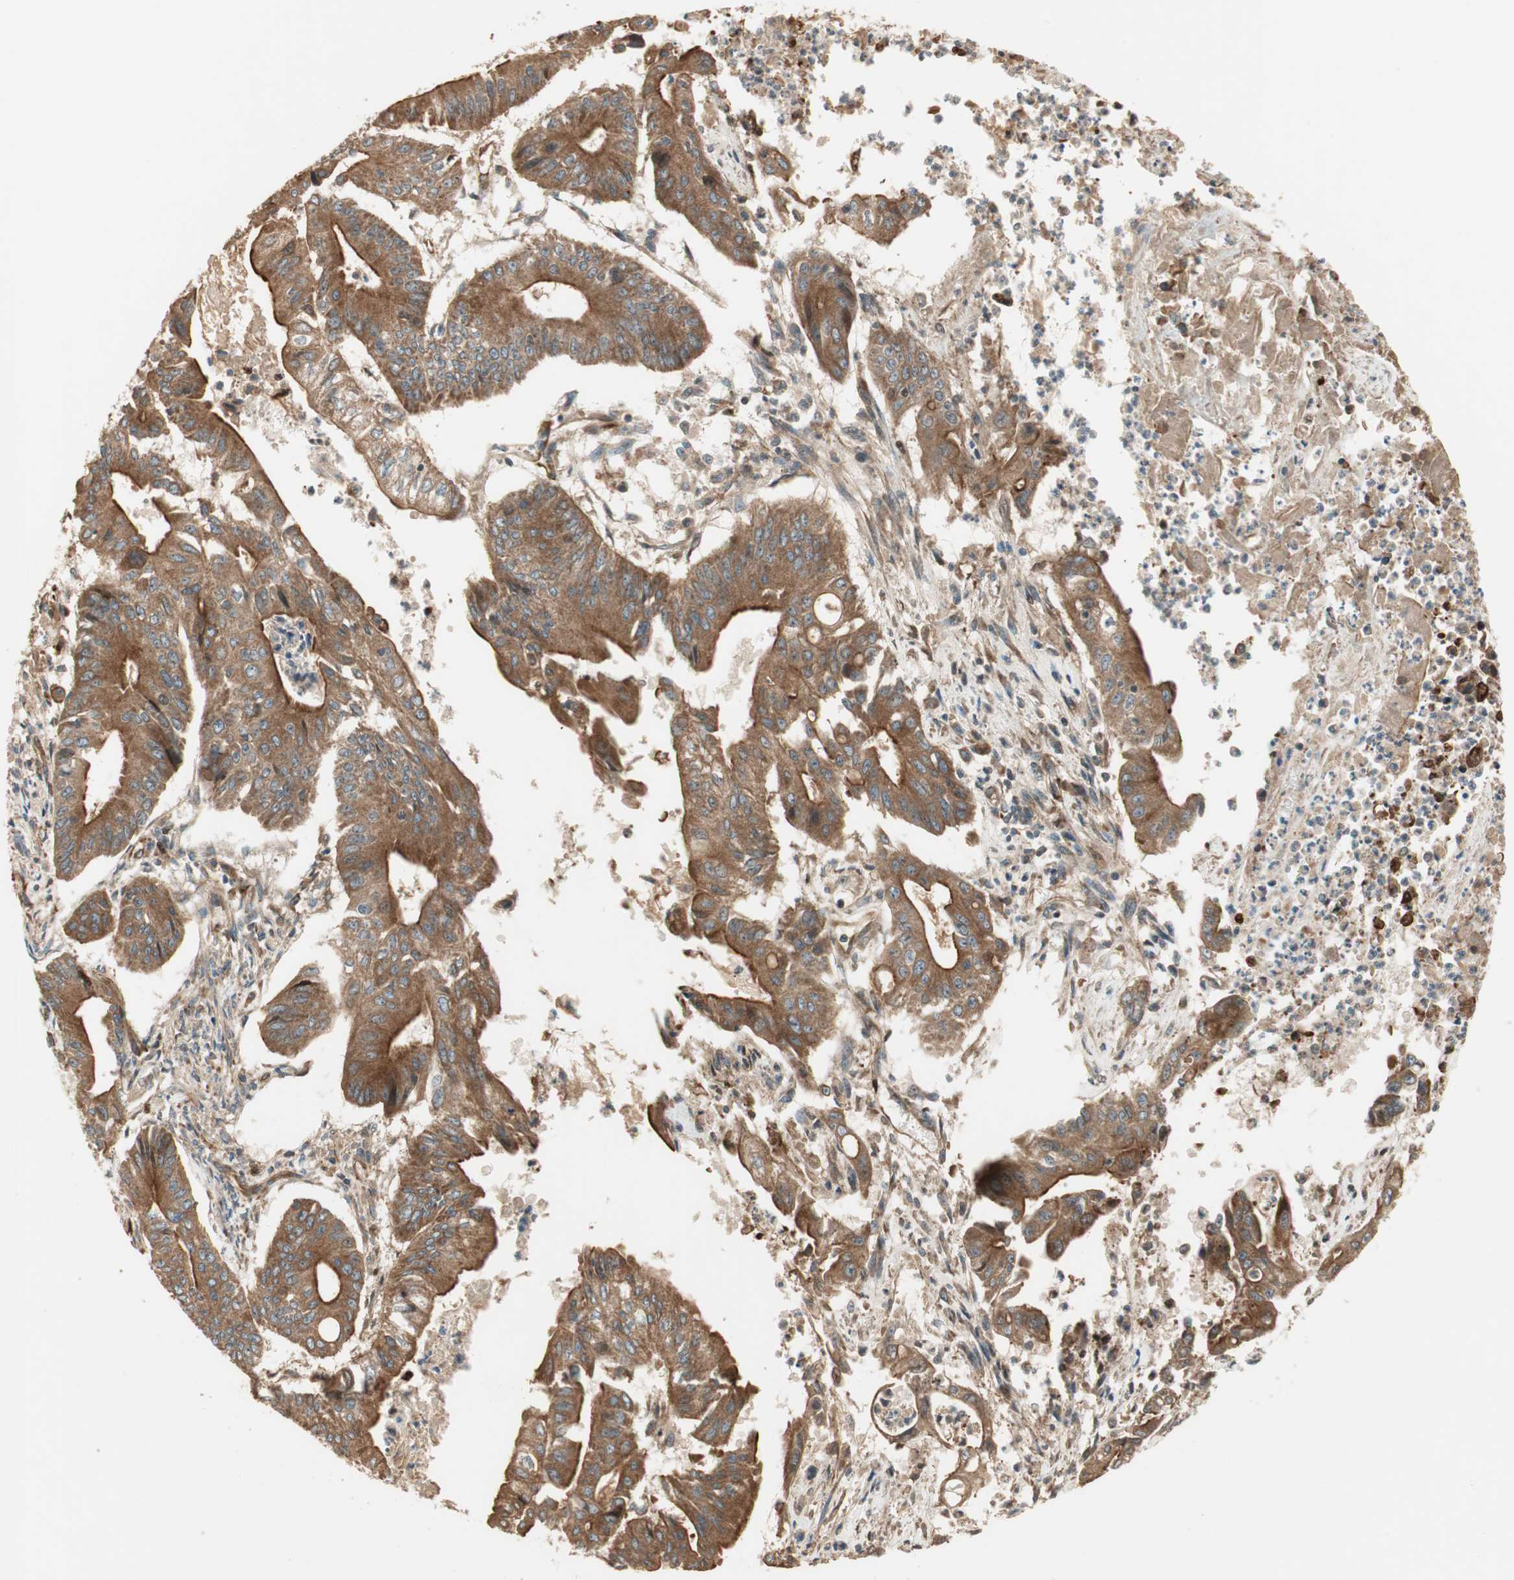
{"staining": {"intensity": "strong", "quantity": ">75%", "location": "cytoplasmic/membranous"}, "tissue": "pancreatic cancer", "cell_type": "Tumor cells", "image_type": "cancer", "snomed": [{"axis": "morphology", "description": "Normal tissue, NOS"}, {"axis": "topography", "description": "Lymph node"}], "caption": "This micrograph shows immunohistochemistry (IHC) staining of human pancreatic cancer, with high strong cytoplasmic/membranous staining in about >75% of tumor cells.", "gene": "CTTNBP2NL", "patient": {"sex": "male", "age": 62}}